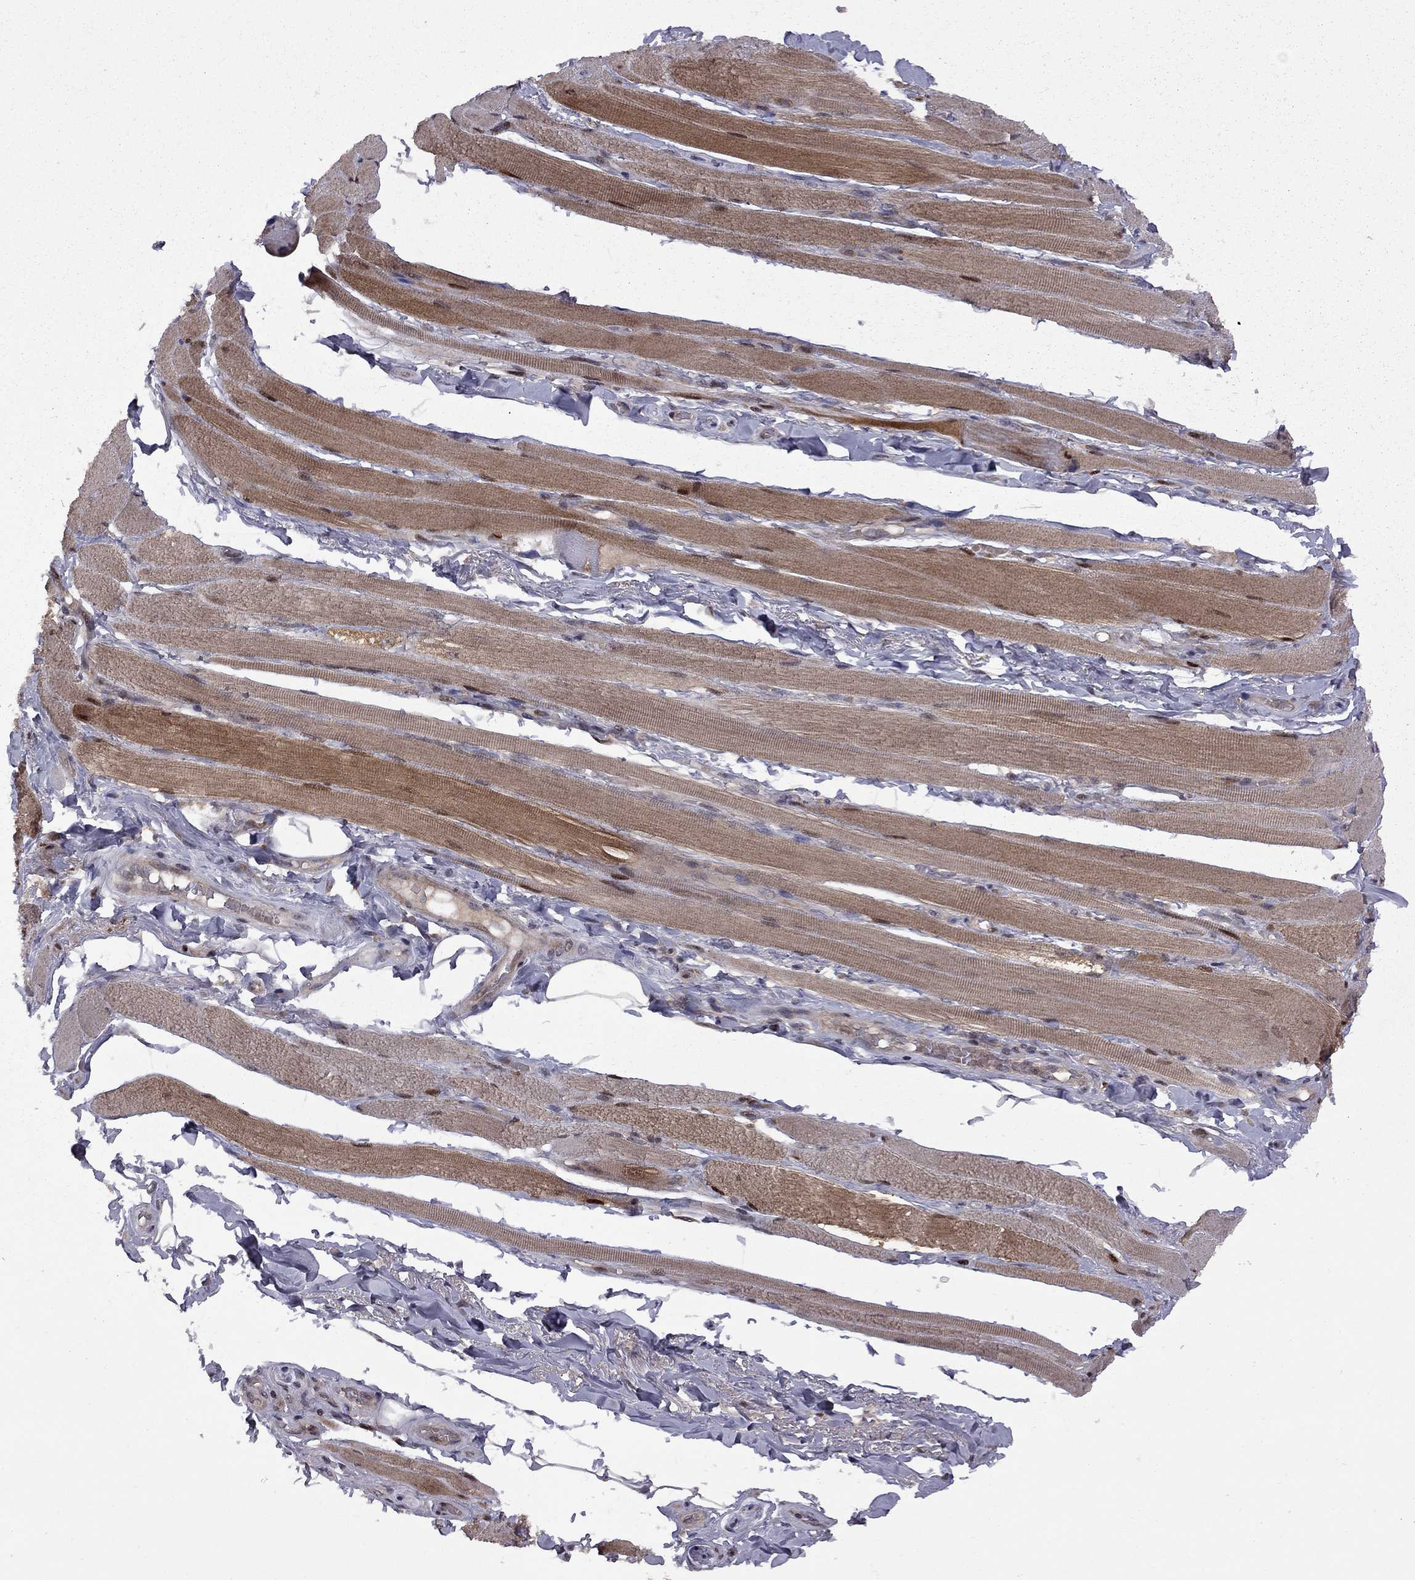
{"staining": {"intensity": "strong", "quantity": "25%-75%", "location": "cytoplasmic/membranous"}, "tissue": "skeletal muscle", "cell_type": "Myocytes", "image_type": "normal", "snomed": [{"axis": "morphology", "description": "Normal tissue, NOS"}, {"axis": "topography", "description": "Skeletal muscle"}, {"axis": "topography", "description": "Anal"}, {"axis": "topography", "description": "Peripheral nerve tissue"}], "caption": "This is a histology image of immunohistochemistry (IHC) staining of normal skeletal muscle, which shows strong positivity in the cytoplasmic/membranous of myocytes.", "gene": "IPP", "patient": {"sex": "male", "age": 53}}